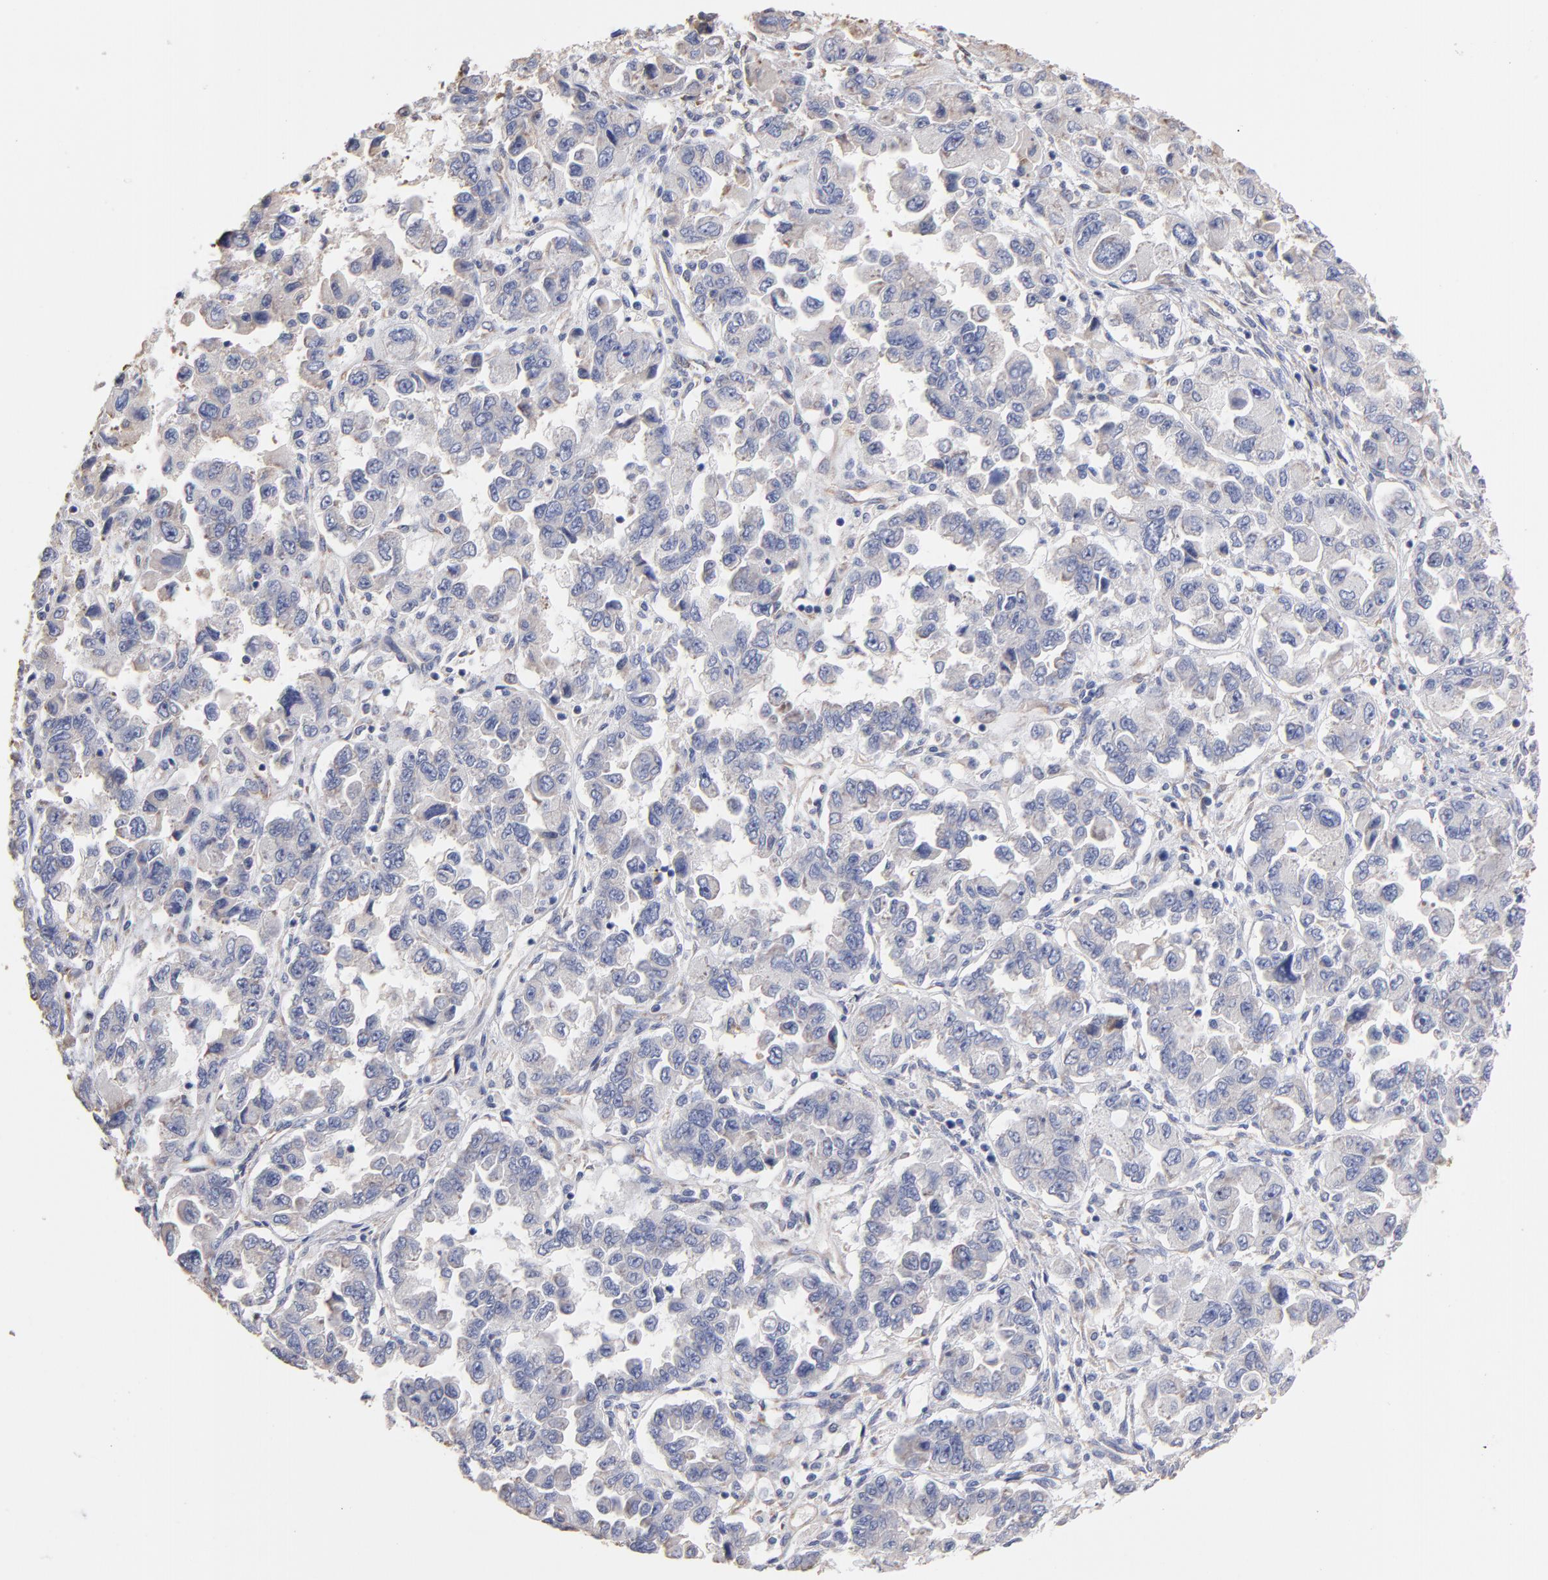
{"staining": {"intensity": "negative", "quantity": "none", "location": "none"}, "tissue": "ovarian cancer", "cell_type": "Tumor cells", "image_type": "cancer", "snomed": [{"axis": "morphology", "description": "Cystadenocarcinoma, serous, NOS"}, {"axis": "topography", "description": "Ovary"}], "caption": "Protein analysis of ovarian cancer exhibits no significant staining in tumor cells. (DAB (3,3'-diaminobenzidine) immunohistochemistry (IHC) with hematoxylin counter stain).", "gene": "RPL9", "patient": {"sex": "female", "age": 84}}